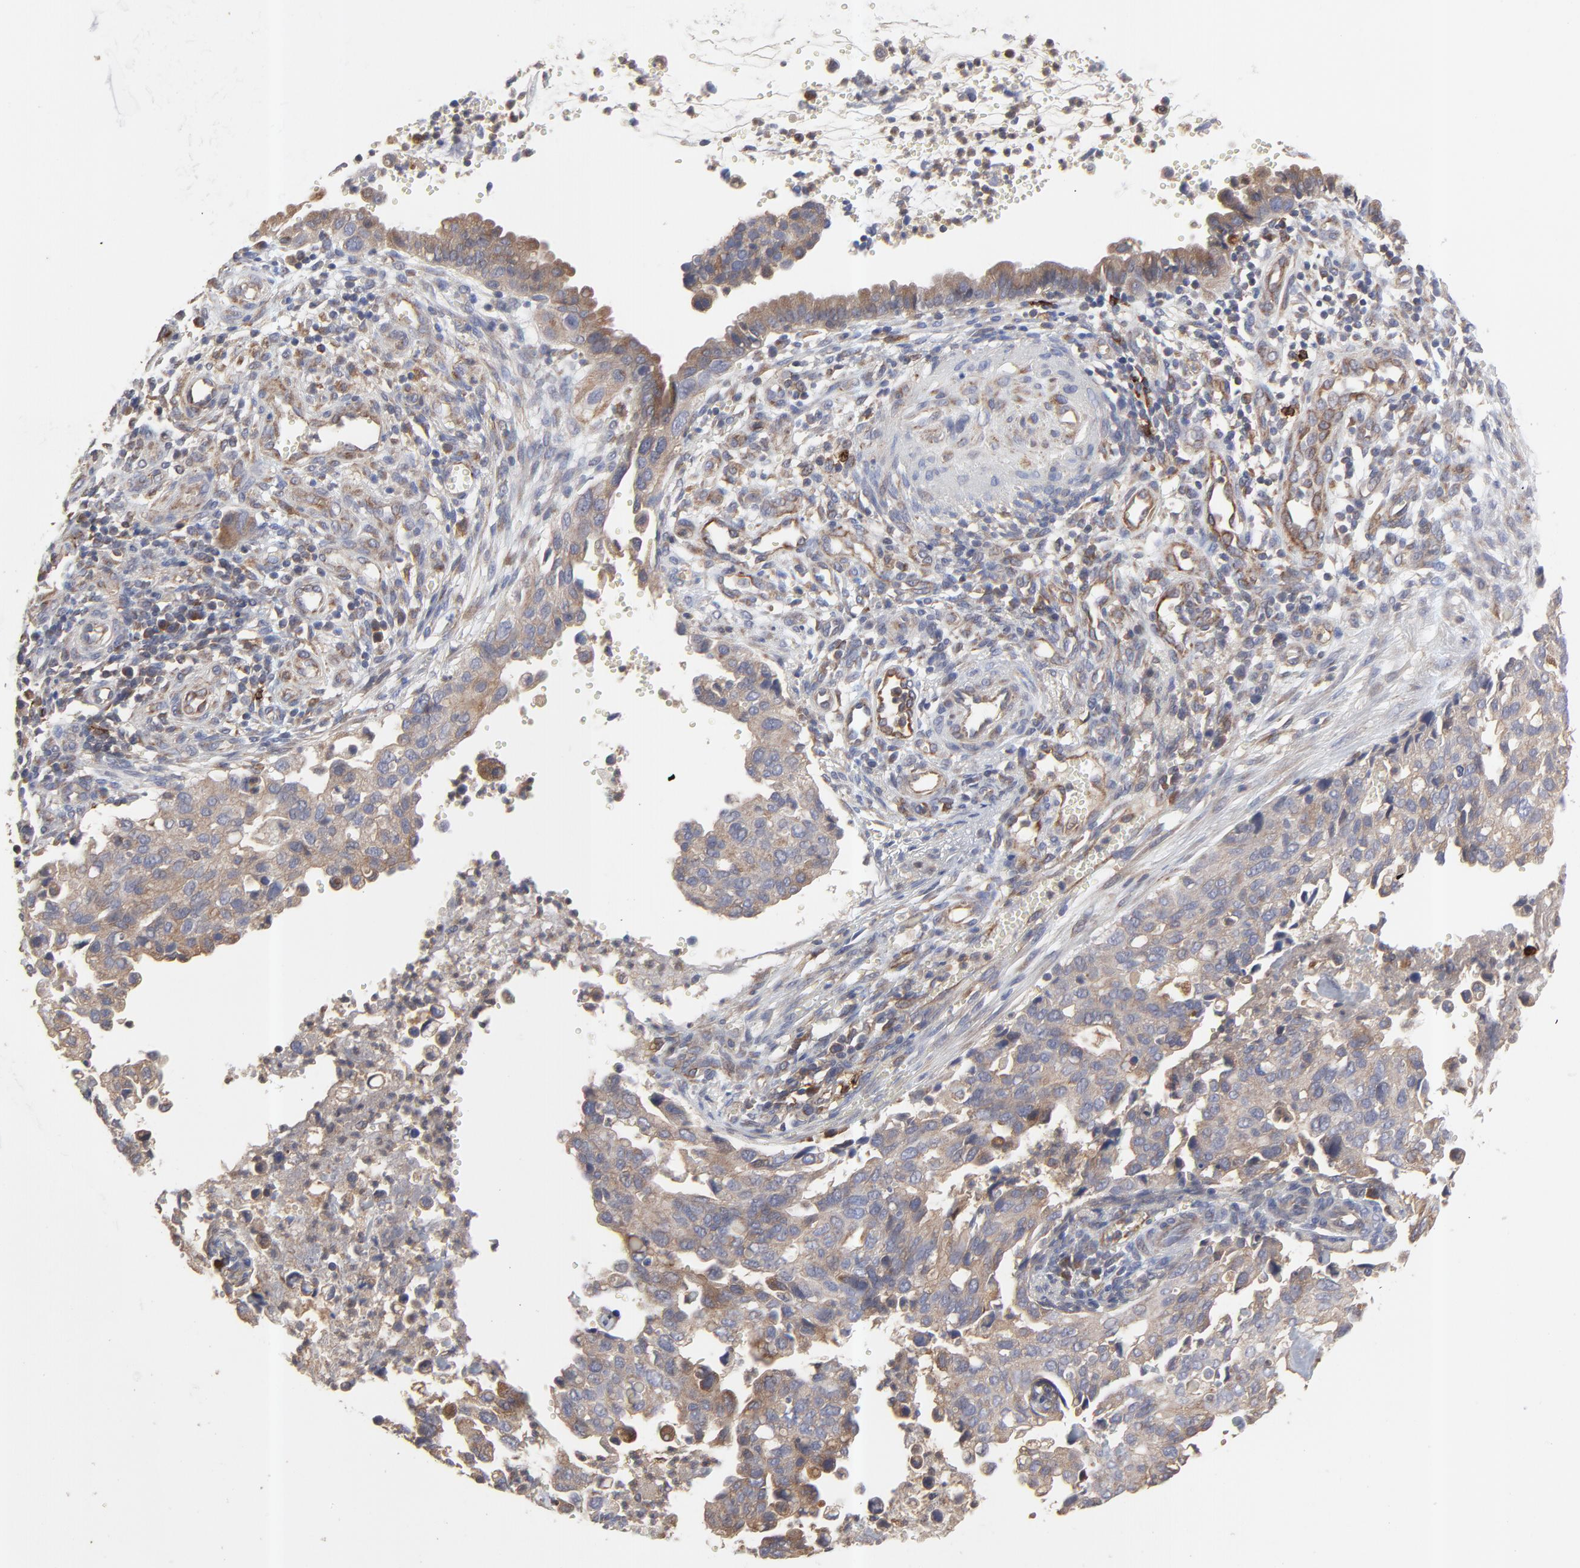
{"staining": {"intensity": "moderate", "quantity": ">75%", "location": "cytoplasmic/membranous"}, "tissue": "cervical cancer", "cell_type": "Tumor cells", "image_type": "cancer", "snomed": [{"axis": "morphology", "description": "Normal tissue, NOS"}, {"axis": "morphology", "description": "Squamous cell carcinoma, NOS"}, {"axis": "topography", "description": "Cervix"}], "caption": "Immunohistochemistry histopathology image of cervical squamous cell carcinoma stained for a protein (brown), which displays medium levels of moderate cytoplasmic/membranous staining in about >75% of tumor cells.", "gene": "RAB9A", "patient": {"sex": "female", "age": 45}}